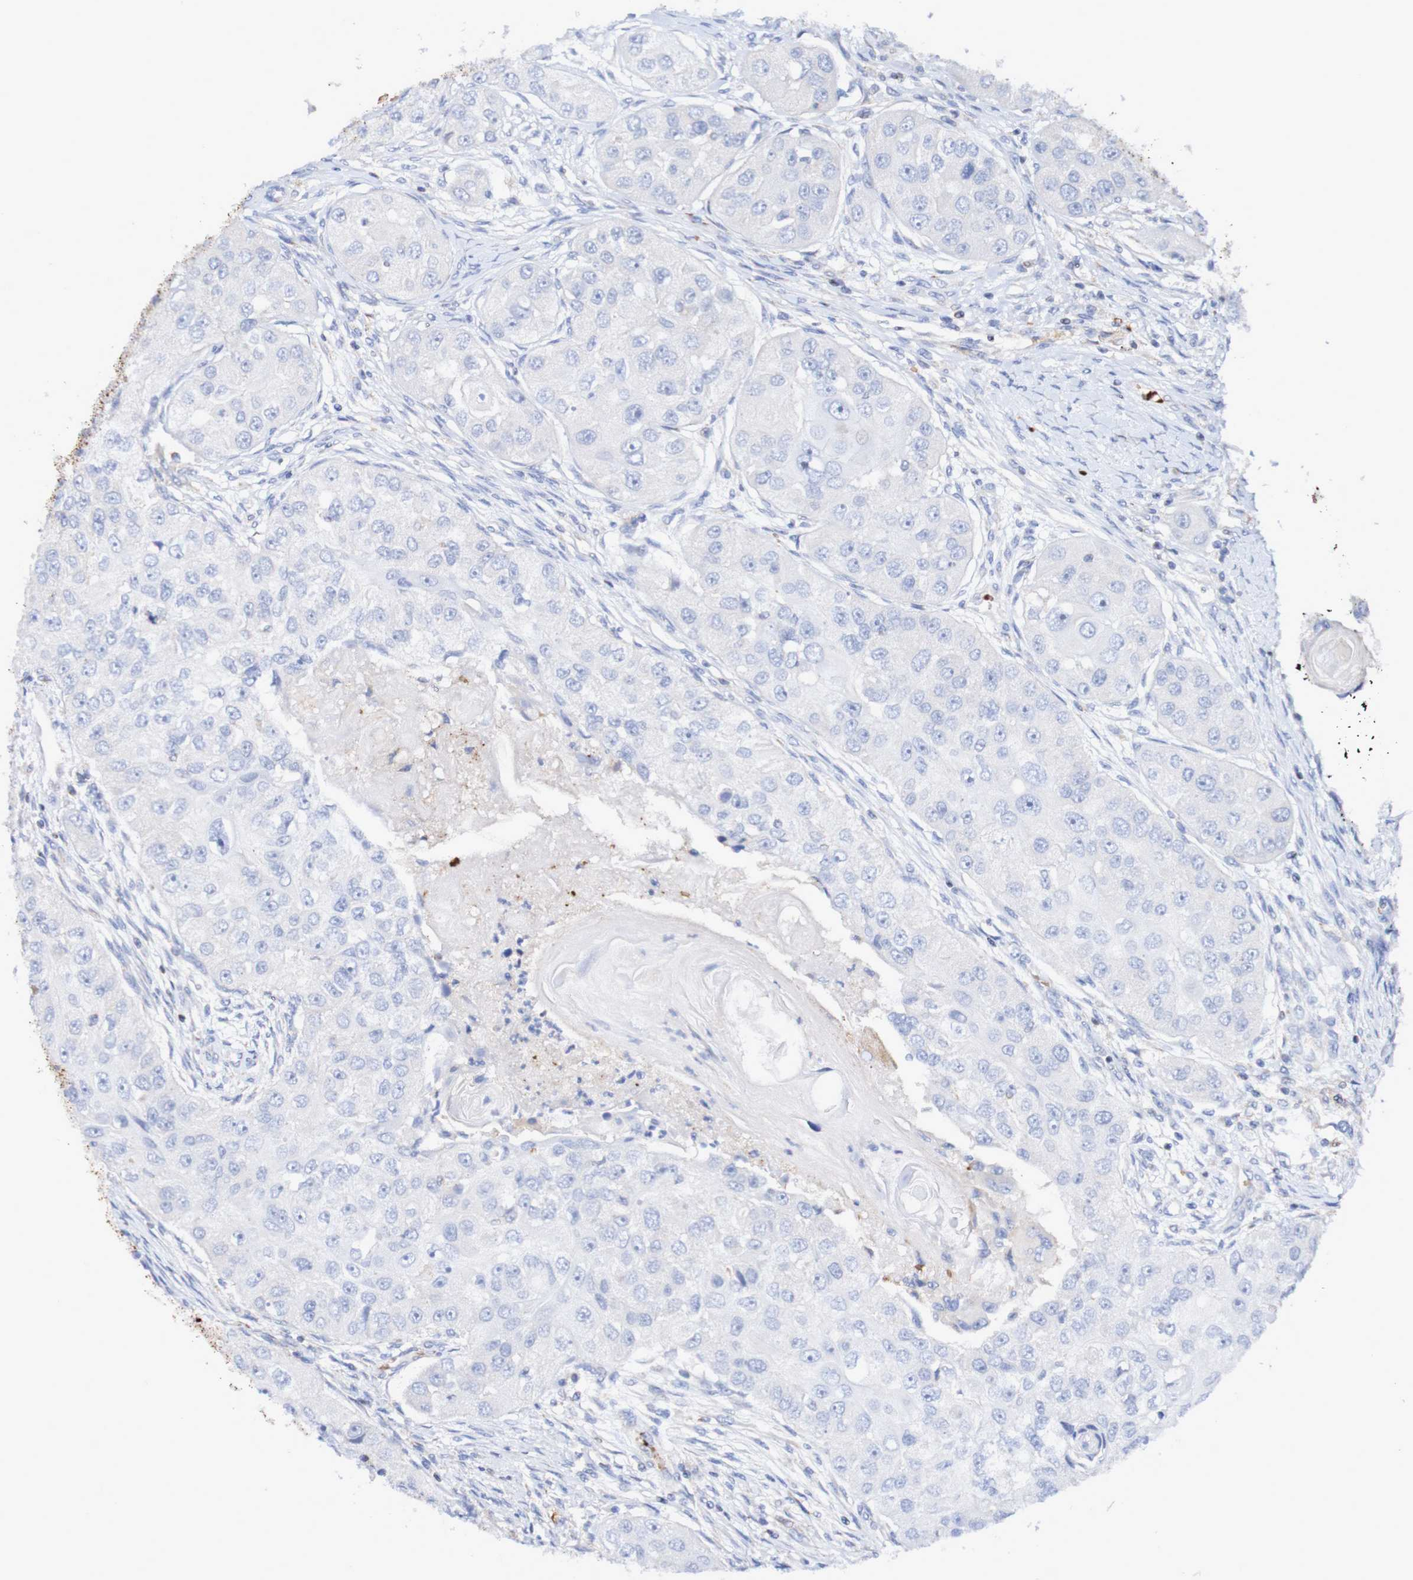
{"staining": {"intensity": "negative", "quantity": "none", "location": "none"}, "tissue": "head and neck cancer", "cell_type": "Tumor cells", "image_type": "cancer", "snomed": [{"axis": "morphology", "description": "Normal tissue, NOS"}, {"axis": "morphology", "description": "Squamous cell carcinoma, NOS"}, {"axis": "topography", "description": "Skeletal muscle"}, {"axis": "topography", "description": "Head-Neck"}], "caption": "IHC image of human head and neck cancer stained for a protein (brown), which reveals no expression in tumor cells.", "gene": "WNT4", "patient": {"sex": "male", "age": 51}}